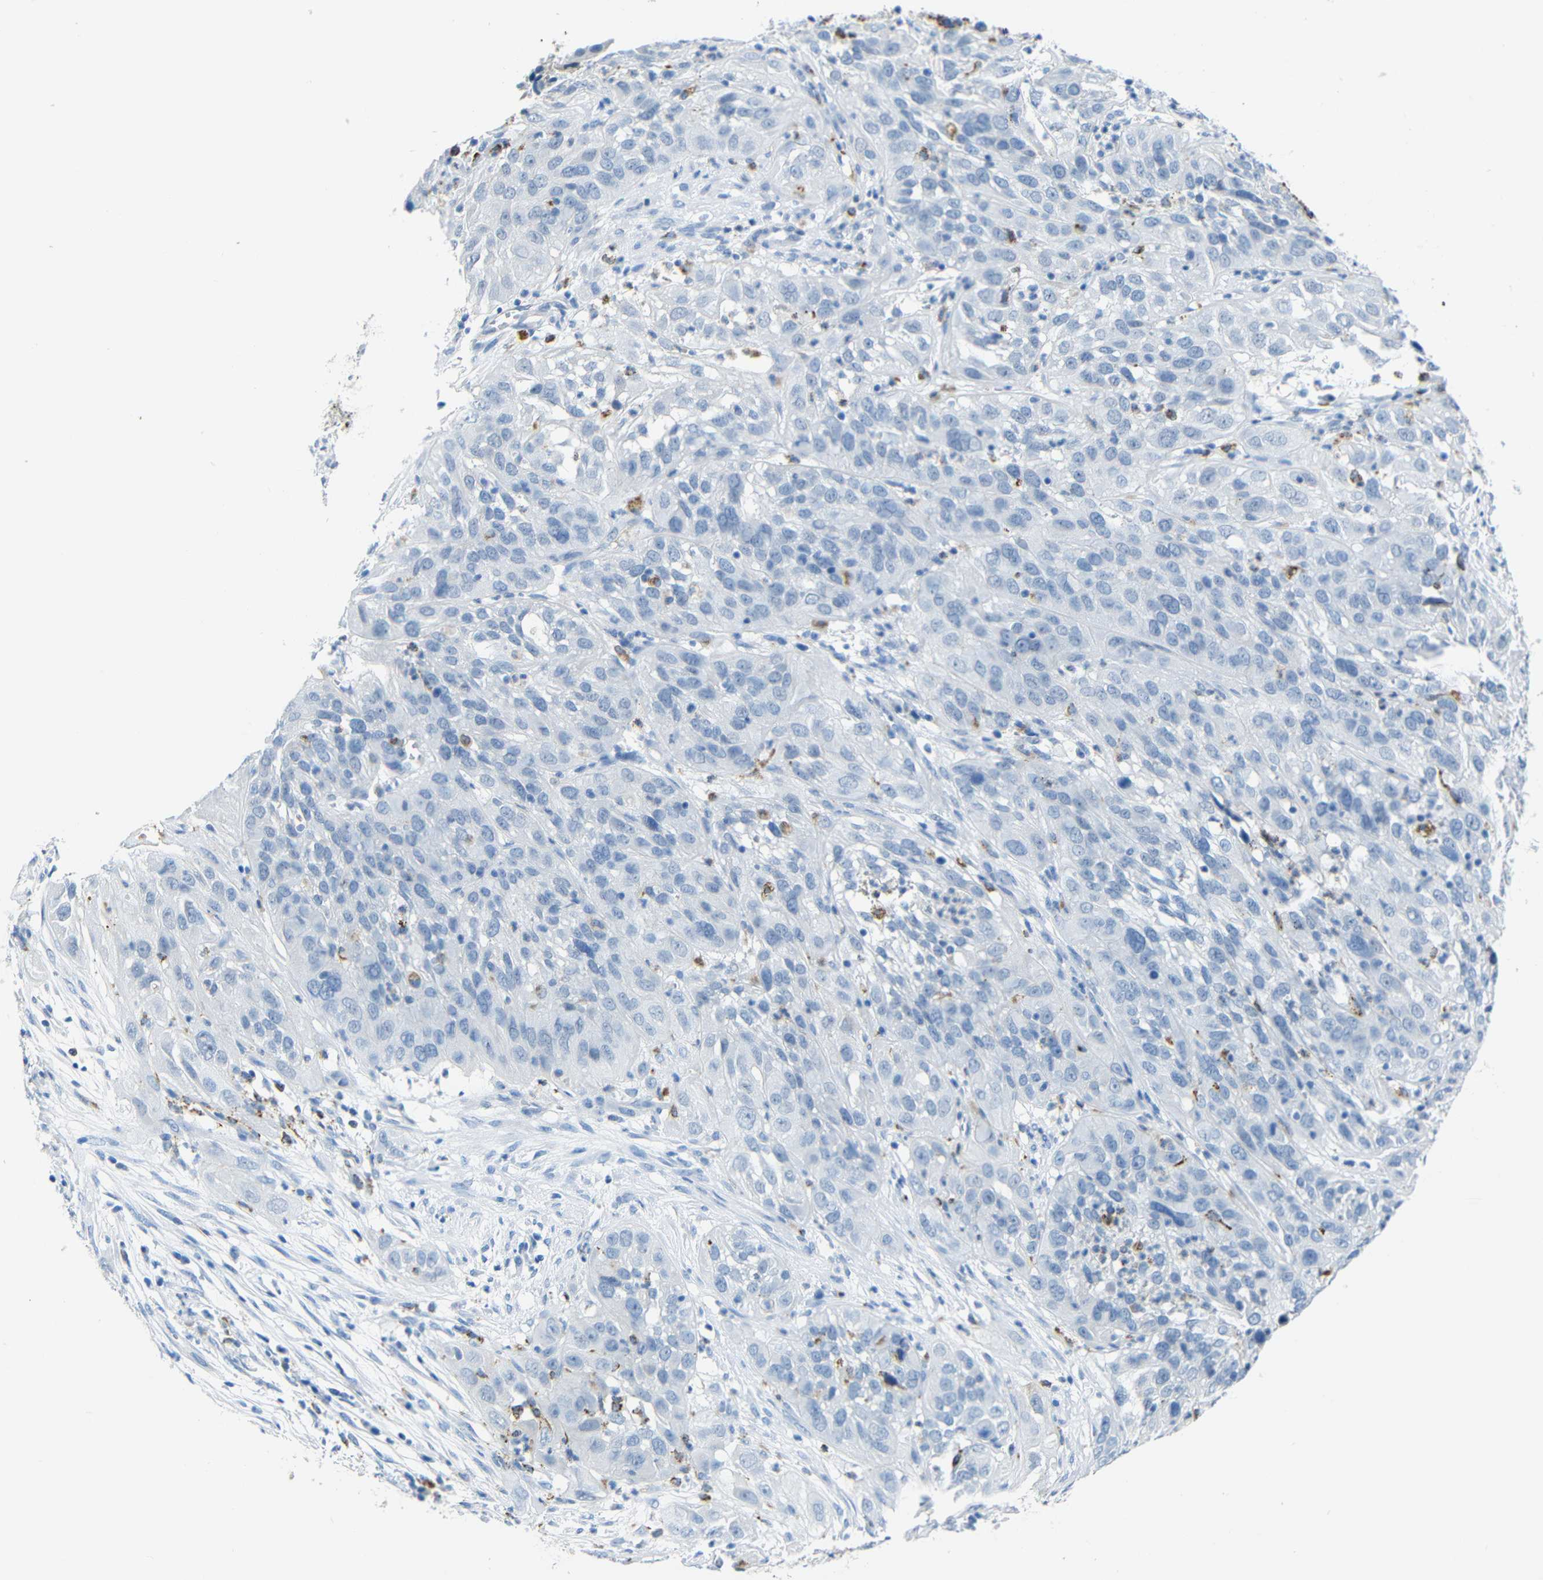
{"staining": {"intensity": "negative", "quantity": "none", "location": "none"}, "tissue": "cervical cancer", "cell_type": "Tumor cells", "image_type": "cancer", "snomed": [{"axis": "morphology", "description": "Squamous cell carcinoma, NOS"}, {"axis": "topography", "description": "Cervix"}], "caption": "Cervical cancer (squamous cell carcinoma) was stained to show a protein in brown. There is no significant staining in tumor cells.", "gene": "C15orf48", "patient": {"sex": "female", "age": 32}}